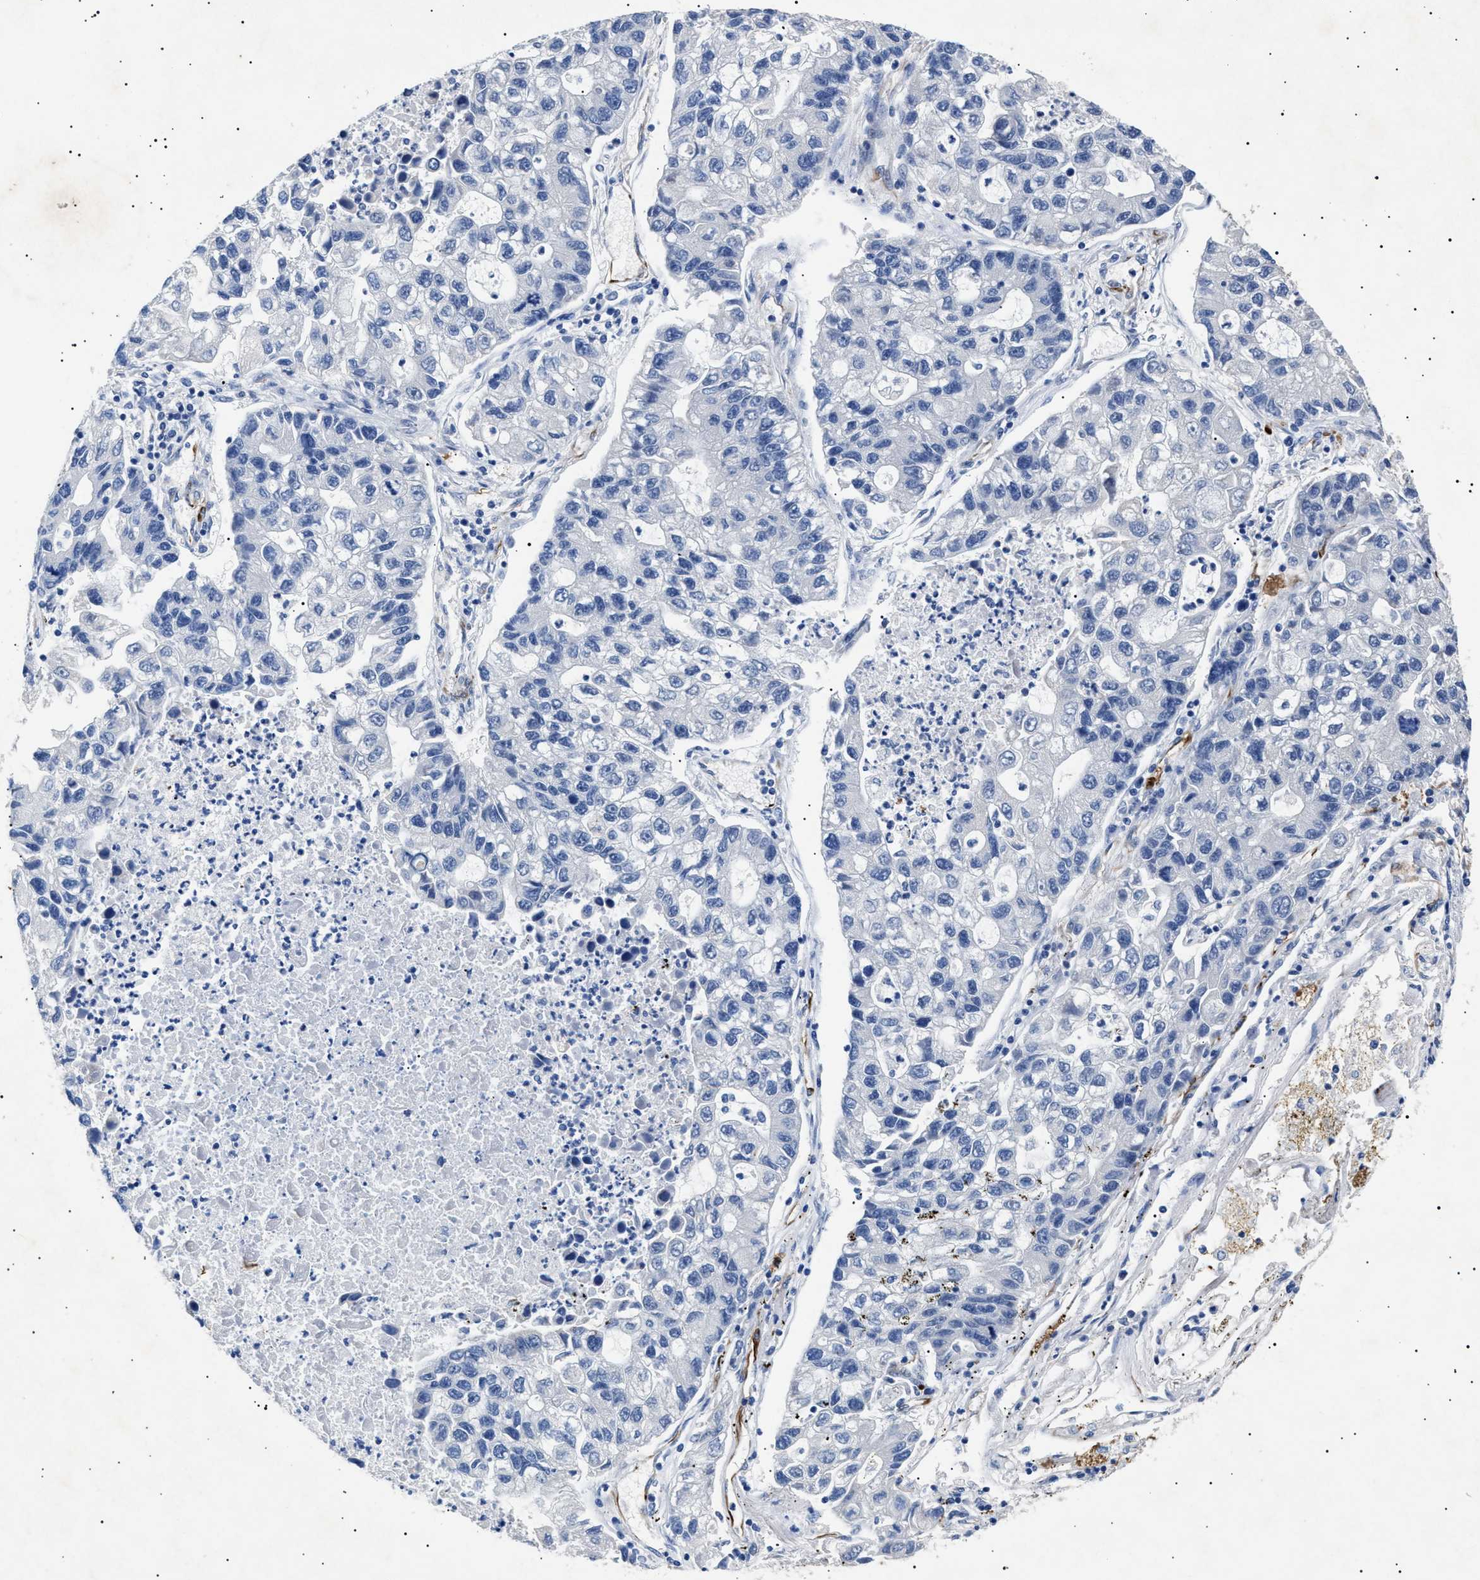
{"staining": {"intensity": "negative", "quantity": "none", "location": "none"}, "tissue": "lung cancer", "cell_type": "Tumor cells", "image_type": "cancer", "snomed": [{"axis": "morphology", "description": "Adenocarcinoma, NOS"}, {"axis": "topography", "description": "Lung"}], "caption": "DAB (3,3'-diaminobenzidine) immunohistochemical staining of lung cancer shows no significant staining in tumor cells. The staining is performed using DAB (3,3'-diaminobenzidine) brown chromogen with nuclei counter-stained in using hematoxylin.", "gene": "OLFML2A", "patient": {"sex": "female", "age": 51}}